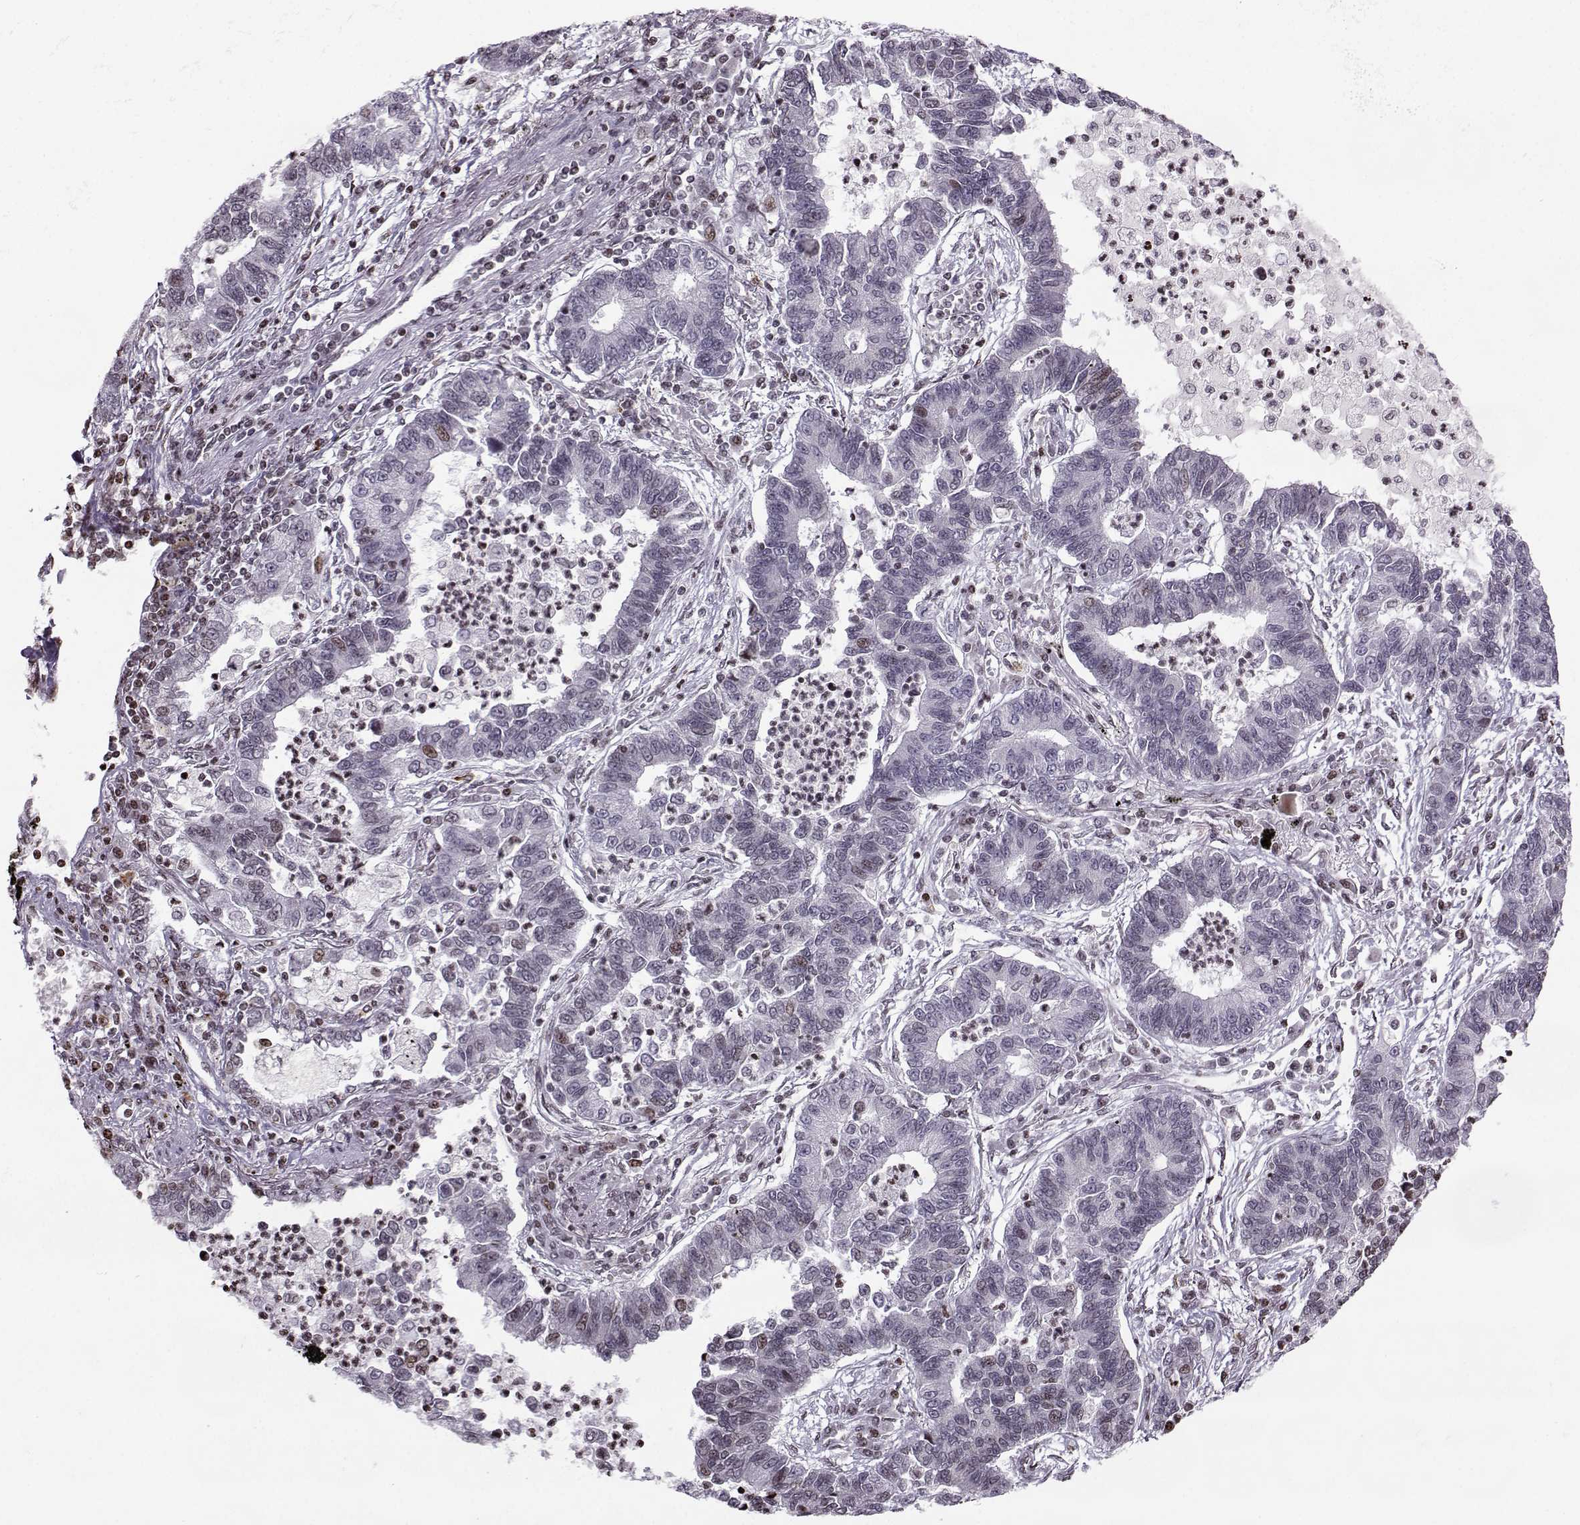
{"staining": {"intensity": "weak", "quantity": "<25%", "location": "nuclear"}, "tissue": "lung cancer", "cell_type": "Tumor cells", "image_type": "cancer", "snomed": [{"axis": "morphology", "description": "Adenocarcinoma, NOS"}, {"axis": "topography", "description": "Lung"}], "caption": "Immunohistochemistry photomicrograph of neoplastic tissue: human lung cancer stained with DAB exhibits no significant protein expression in tumor cells. (DAB immunohistochemistry, high magnification).", "gene": "ZNF19", "patient": {"sex": "female", "age": 57}}